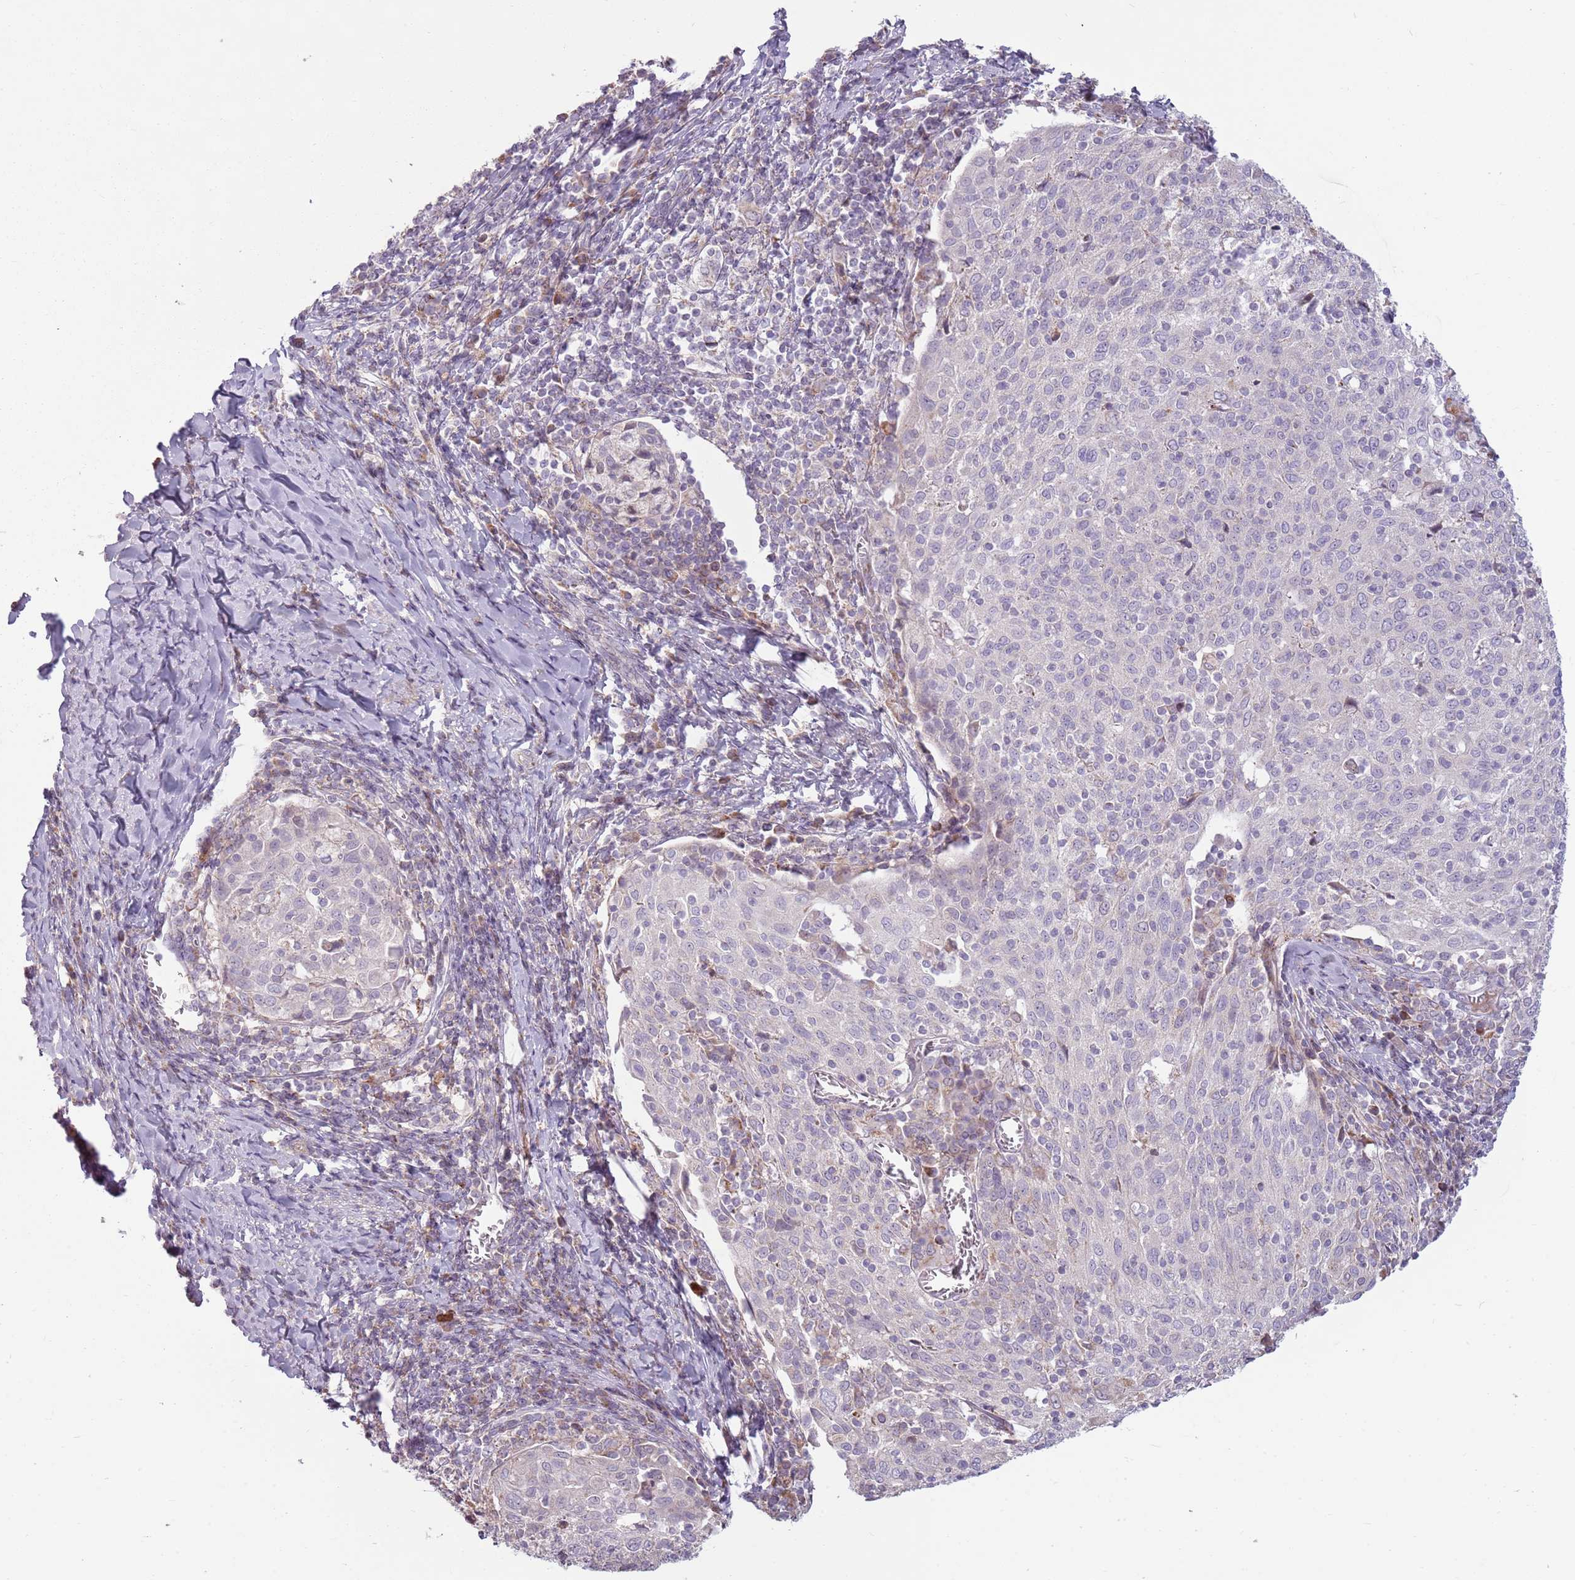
{"staining": {"intensity": "negative", "quantity": "none", "location": "none"}, "tissue": "cervical cancer", "cell_type": "Tumor cells", "image_type": "cancer", "snomed": [{"axis": "morphology", "description": "Squamous cell carcinoma, NOS"}, {"axis": "topography", "description": "Cervix"}], "caption": "Cervical cancer (squamous cell carcinoma) stained for a protein using IHC demonstrates no positivity tumor cells.", "gene": "ZNF530", "patient": {"sex": "female", "age": 52}}